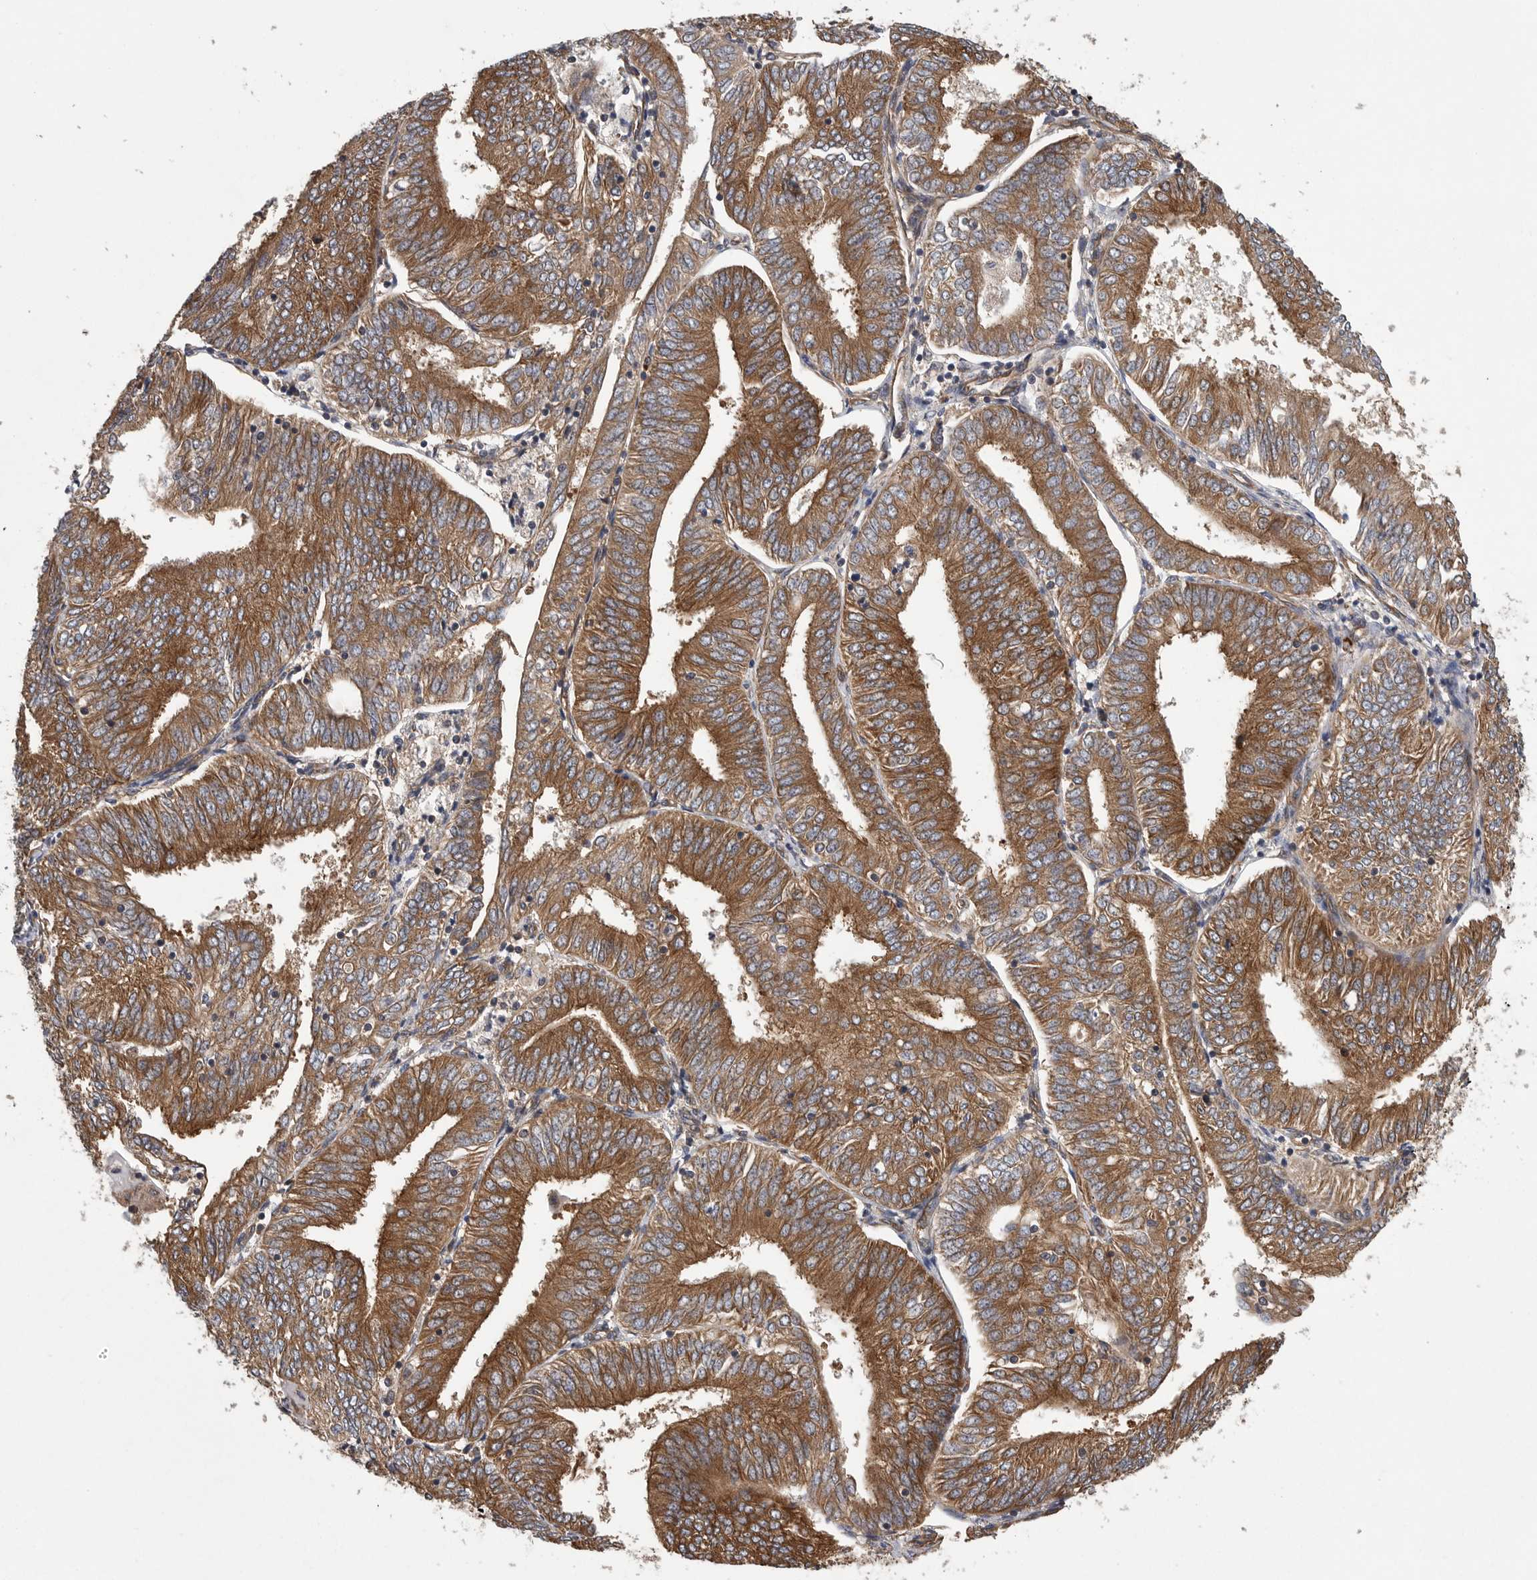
{"staining": {"intensity": "strong", "quantity": ">75%", "location": "cytoplasmic/membranous"}, "tissue": "endometrial cancer", "cell_type": "Tumor cells", "image_type": "cancer", "snomed": [{"axis": "morphology", "description": "Adenocarcinoma, NOS"}, {"axis": "topography", "description": "Endometrium"}], "caption": "Immunohistochemical staining of human adenocarcinoma (endometrial) shows high levels of strong cytoplasmic/membranous protein positivity in approximately >75% of tumor cells.", "gene": "OXR1", "patient": {"sex": "female", "age": 58}}